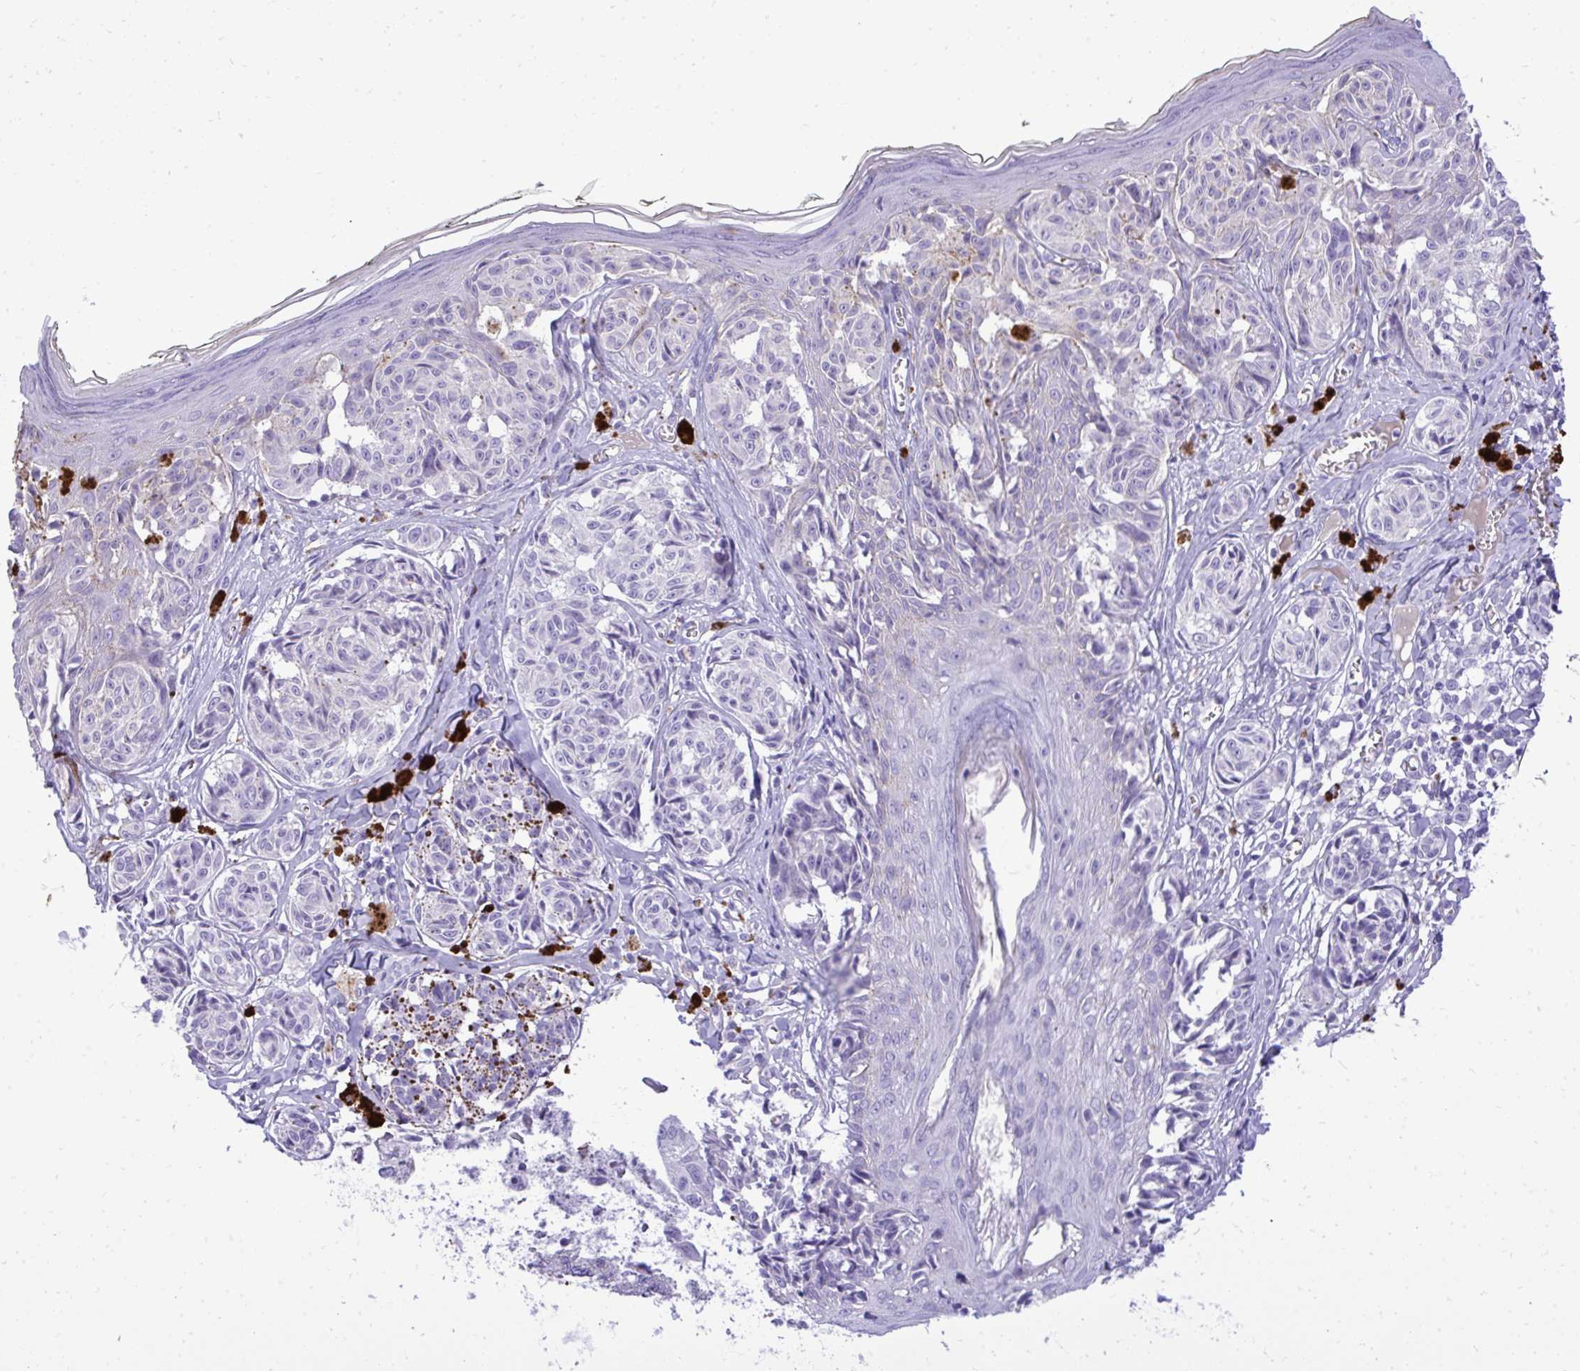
{"staining": {"intensity": "negative", "quantity": "none", "location": "none"}, "tissue": "melanoma", "cell_type": "Tumor cells", "image_type": "cancer", "snomed": [{"axis": "morphology", "description": "Malignant melanoma, NOS"}, {"axis": "topography", "description": "Skin"}], "caption": "High power microscopy histopathology image of an IHC histopathology image of malignant melanoma, revealing no significant expression in tumor cells. Brightfield microscopy of IHC stained with DAB (brown) and hematoxylin (blue), captured at high magnification.", "gene": "ST6GALNAC3", "patient": {"sex": "female", "age": 43}}